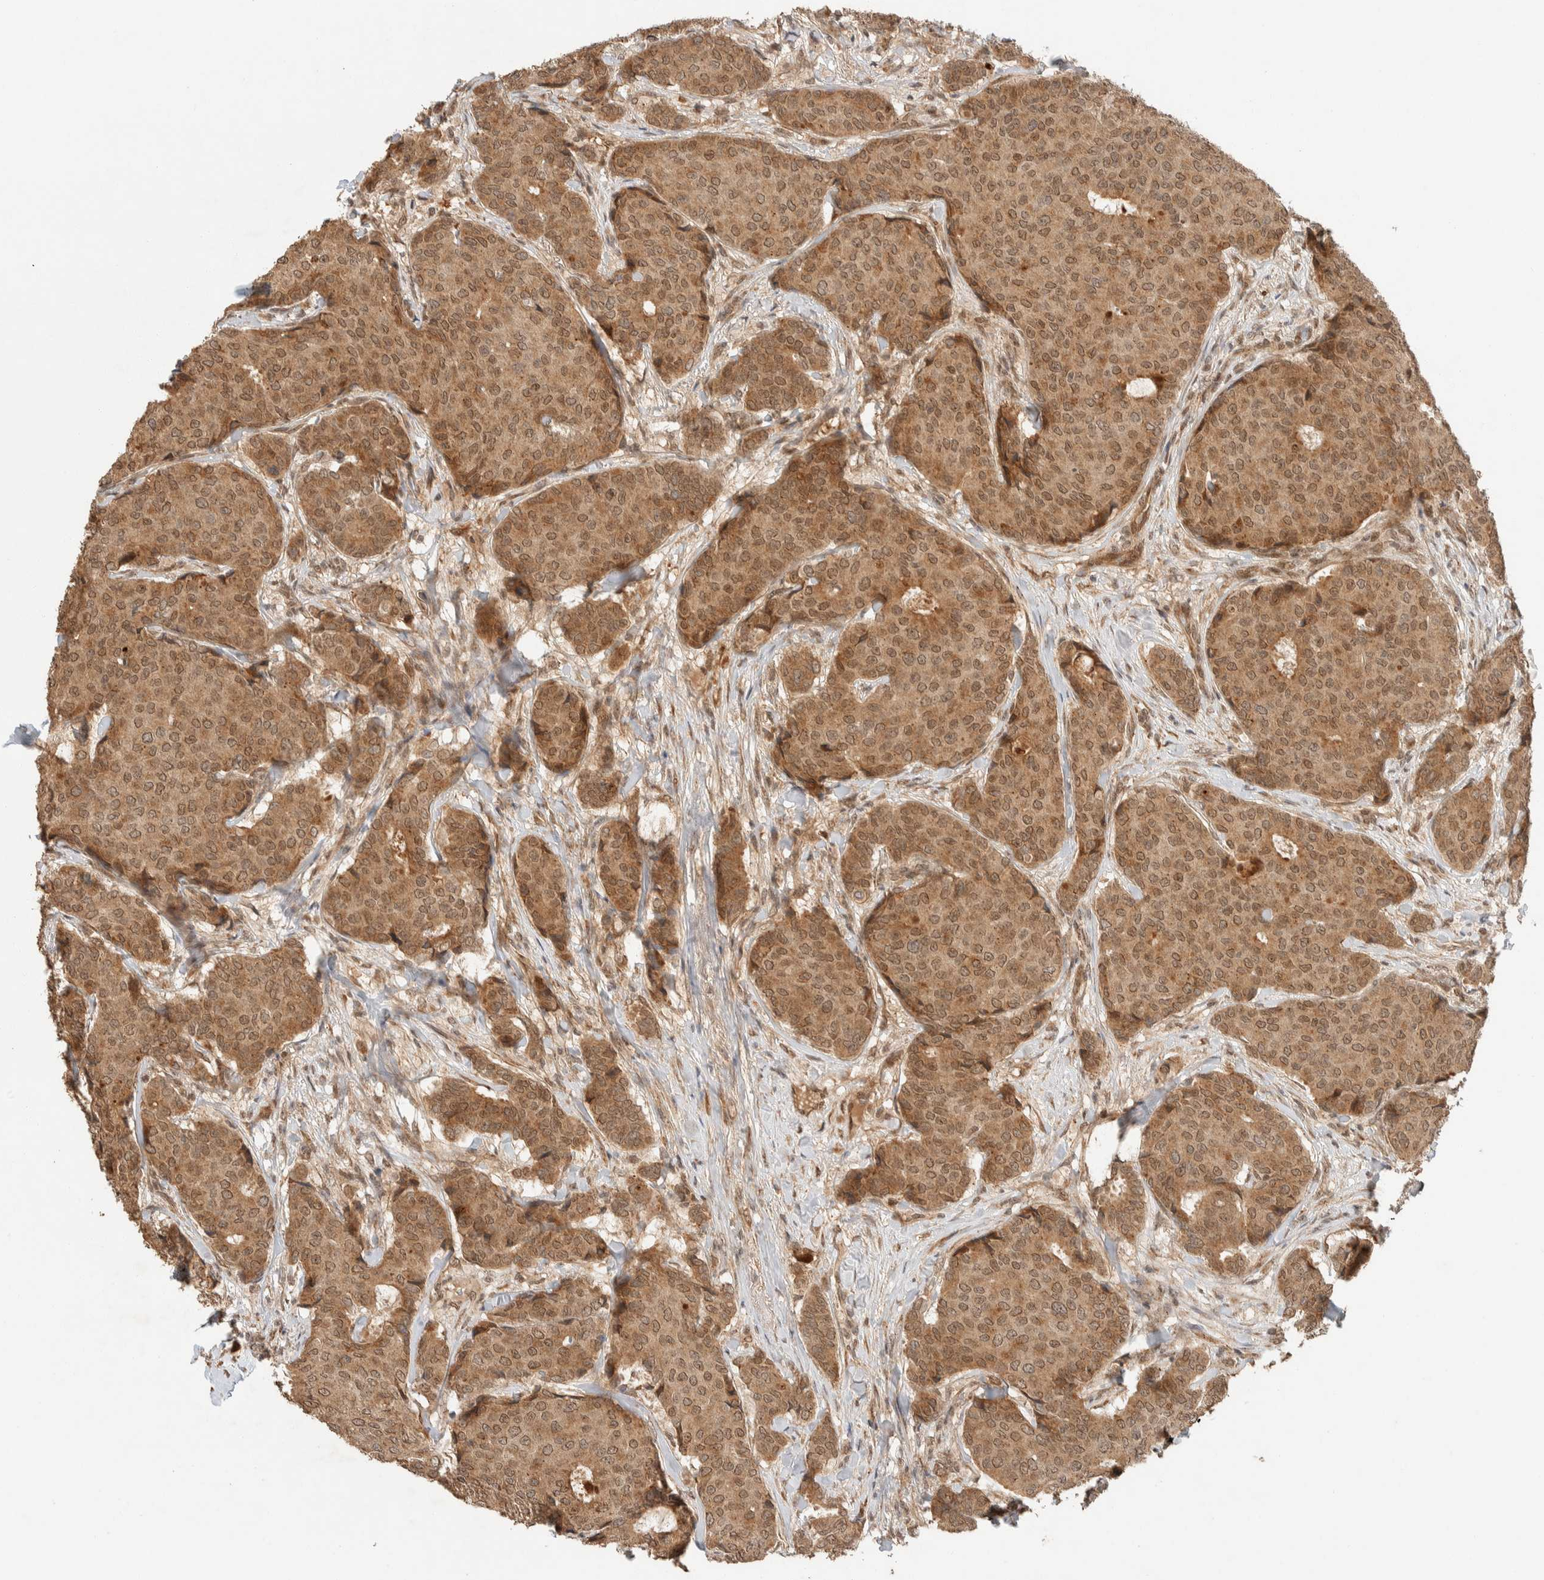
{"staining": {"intensity": "moderate", "quantity": ">75%", "location": "cytoplasmic/membranous,nuclear"}, "tissue": "breast cancer", "cell_type": "Tumor cells", "image_type": "cancer", "snomed": [{"axis": "morphology", "description": "Duct carcinoma"}, {"axis": "topography", "description": "Breast"}], "caption": "Breast cancer (infiltrating ductal carcinoma) stained with DAB (3,3'-diaminobenzidine) immunohistochemistry (IHC) shows medium levels of moderate cytoplasmic/membranous and nuclear staining in about >75% of tumor cells. The protein of interest is stained brown, and the nuclei are stained in blue (DAB IHC with brightfield microscopy, high magnification).", "gene": "ZBTB2", "patient": {"sex": "female", "age": 75}}